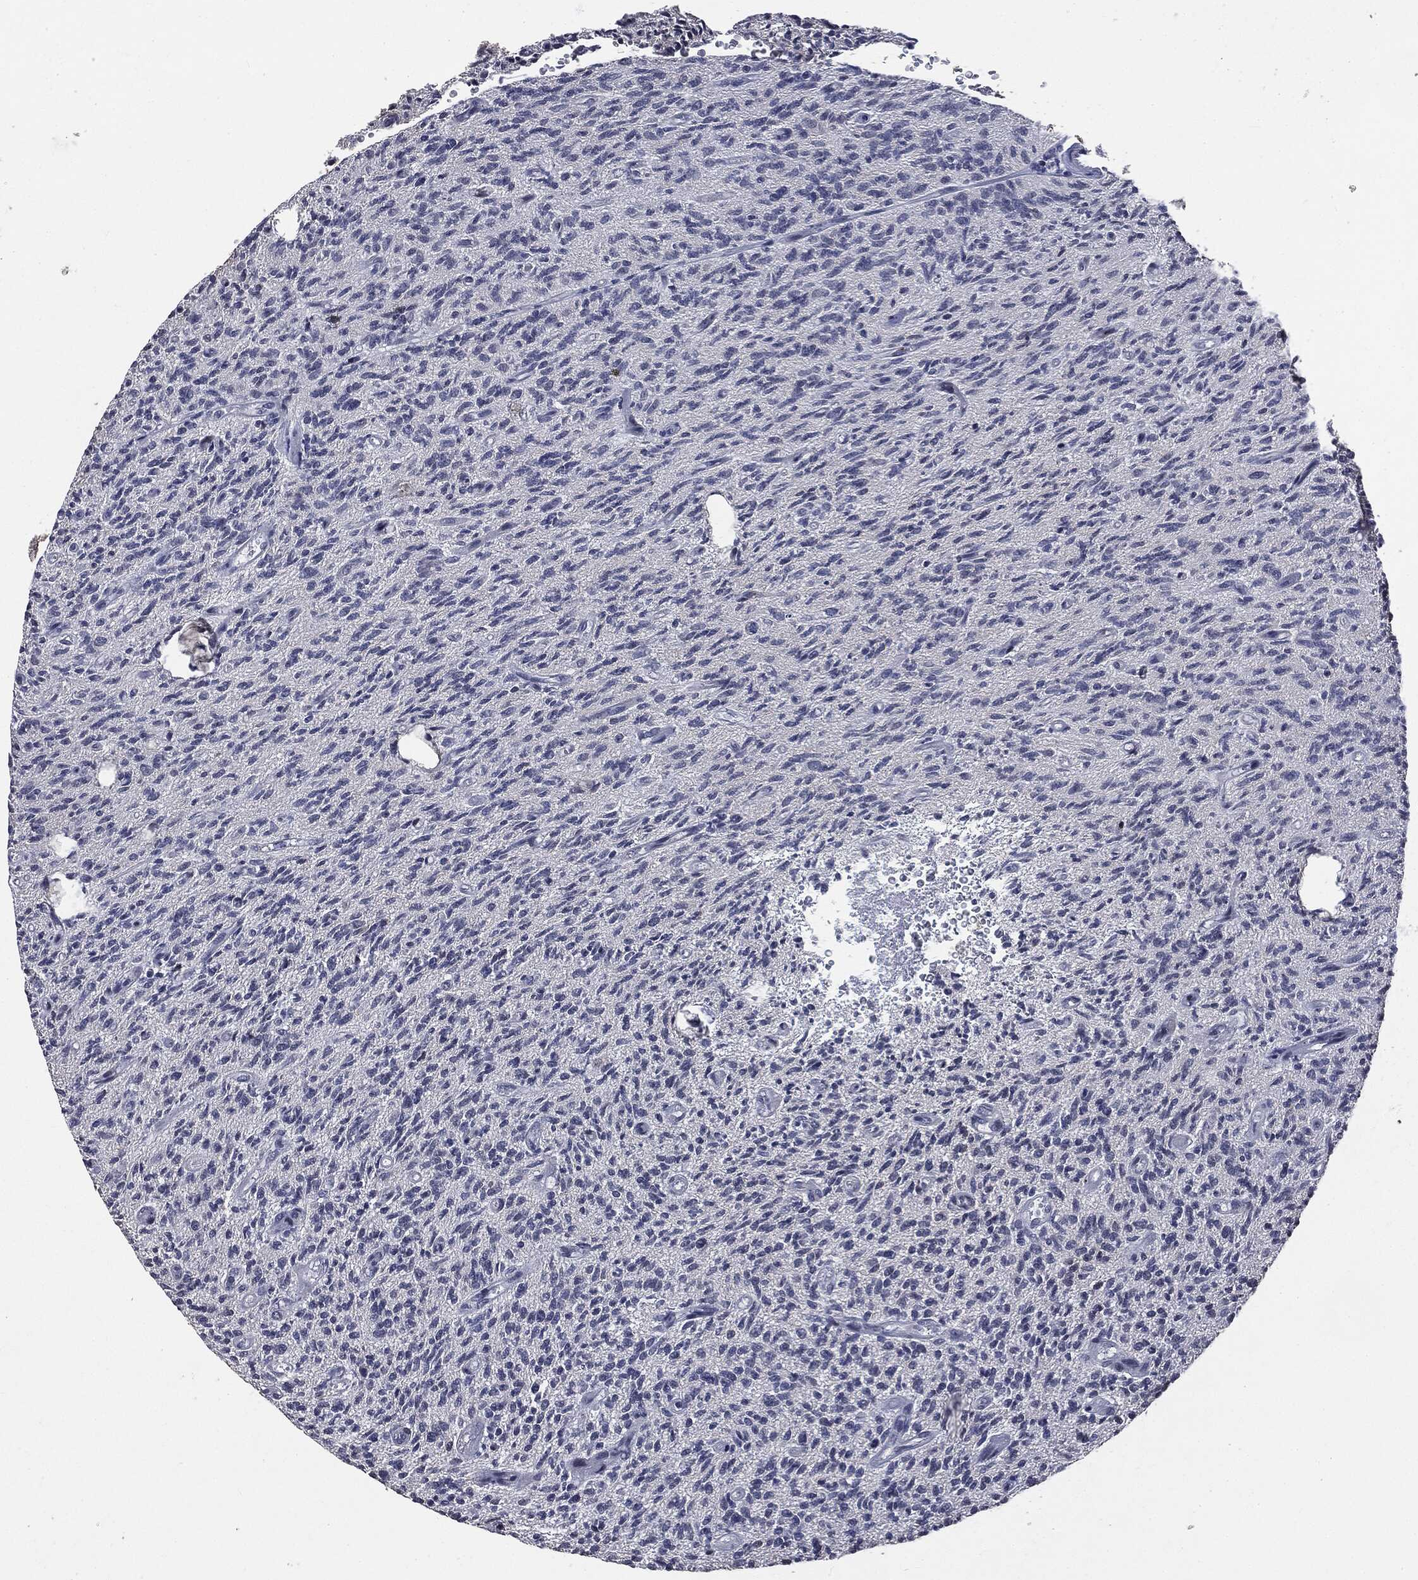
{"staining": {"intensity": "strong", "quantity": "<25%", "location": "nuclear"}, "tissue": "glioma", "cell_type": "Tumor cells", "image_type": "cancer", "snomed": [{"axis": "morphology", "description": "Glioma, malignant, High grade"}, {"axis": "topography", "description": "Brain"}], "caption": "Glioma stained with a brown dye displays strong nuclear positive positivity in about <25% of tumor cells.", "gene": "DVL2", "patient": {"sex": "male", "age": 64}}